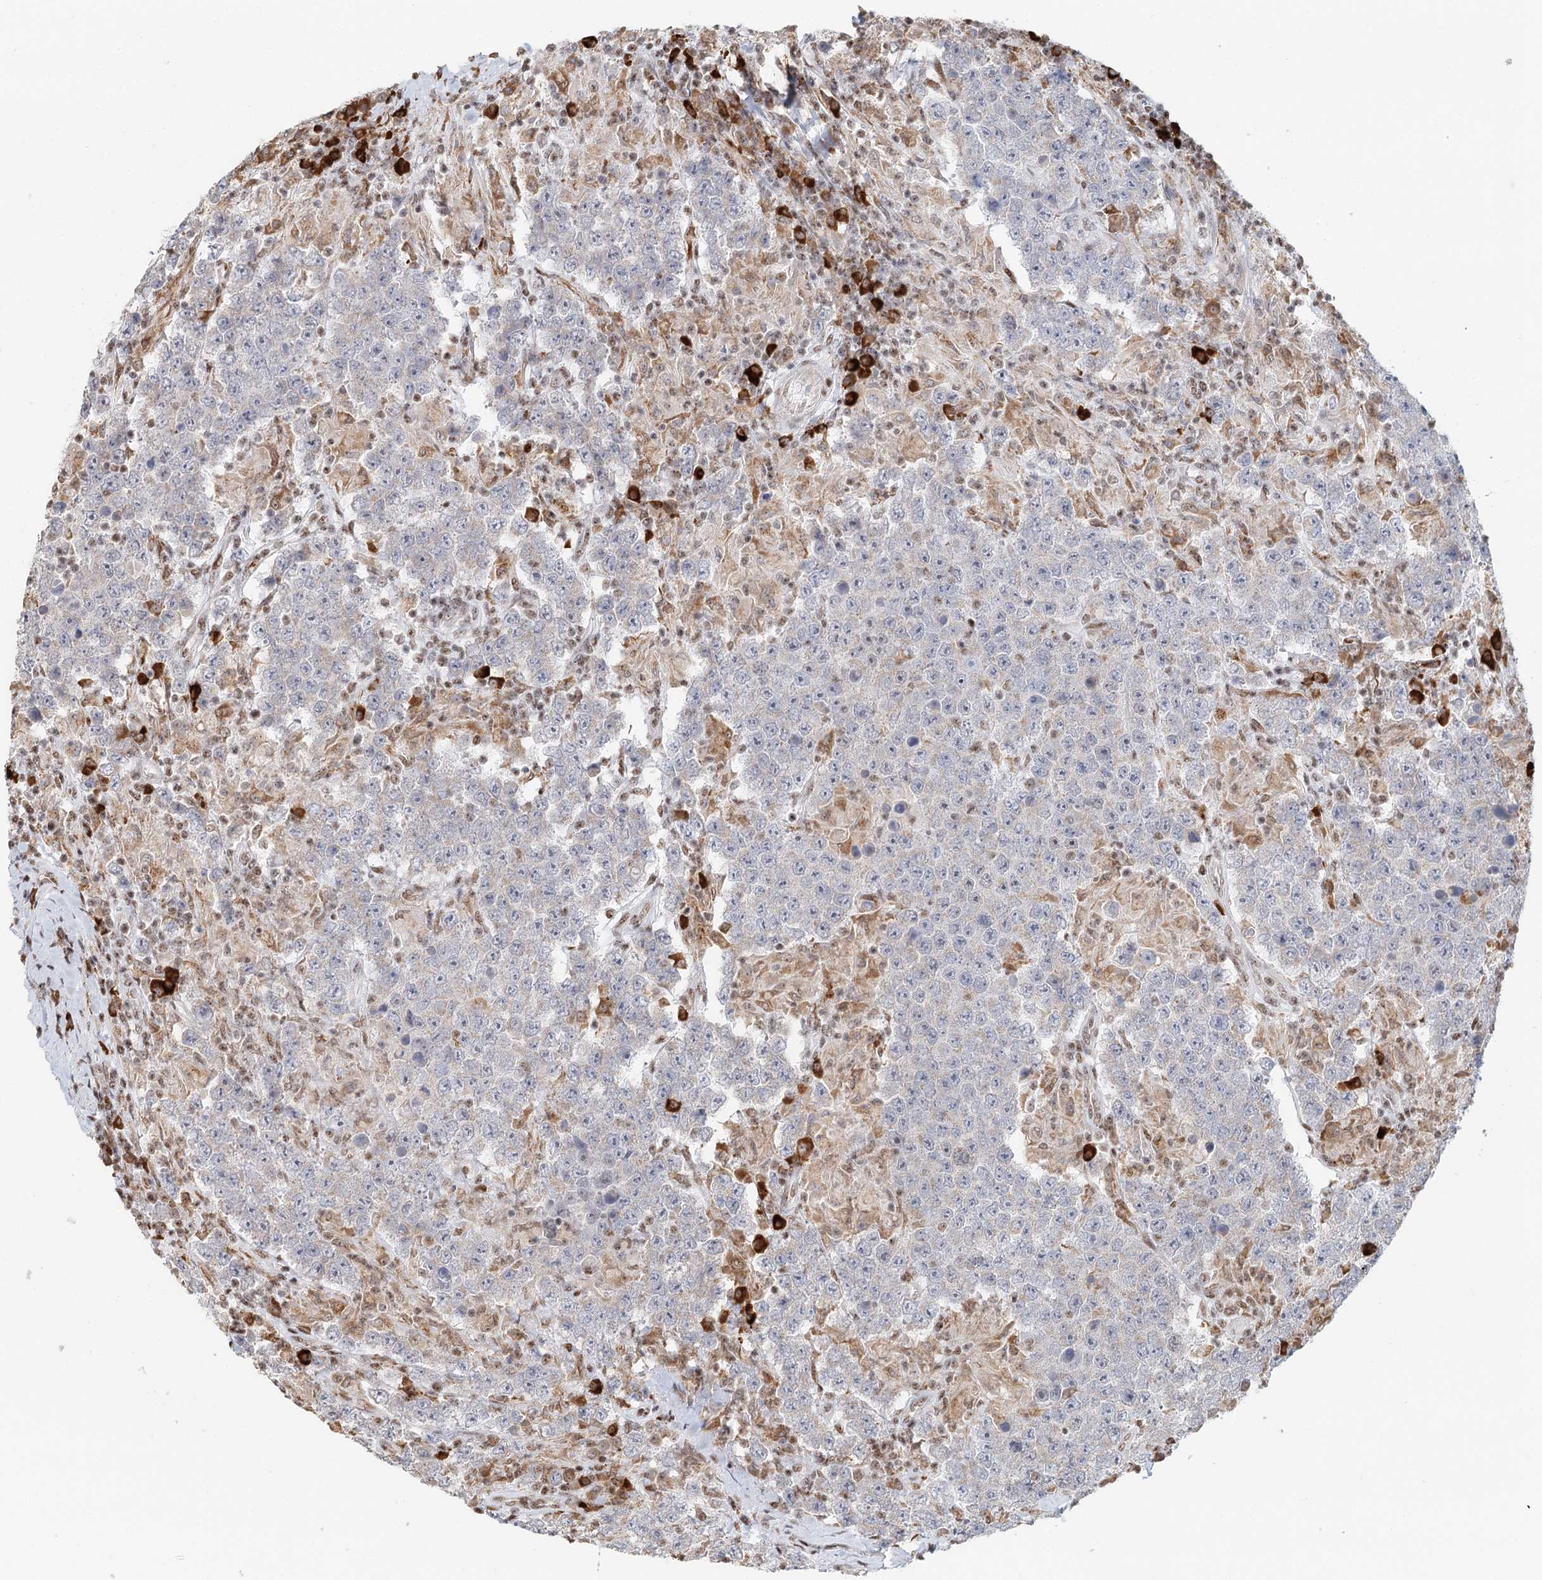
{"staining": {"intensity": "negative", "quantity": "none", "location": "none"}, "tissue": "testis cancer", "cell_type": "Tumor cells", "image_type": "cancer", "snomed": [{"axis": "morphology", "description": "Normal tissue, NOS"}, {"axis": "morphology", "description": "Urothelial carcinoma, High grade"}, {"axis": "morphology", "description": "Seminoma, NOS"}, {"axis": "morphology", "description": "Carcinoma, Embryonal, NOS"}, {"axis": "topography", "description": "Urinary bladder"}, {"axis": "topography", "description": "Testis"}], "caption": "This is a photomicrograph of immunohistochemistry (IHC) staining of testis seminoma, which shows no staining in tumor cells.", "gene": "BNIP5", "patient": {"sex": "male", "age": 41}}